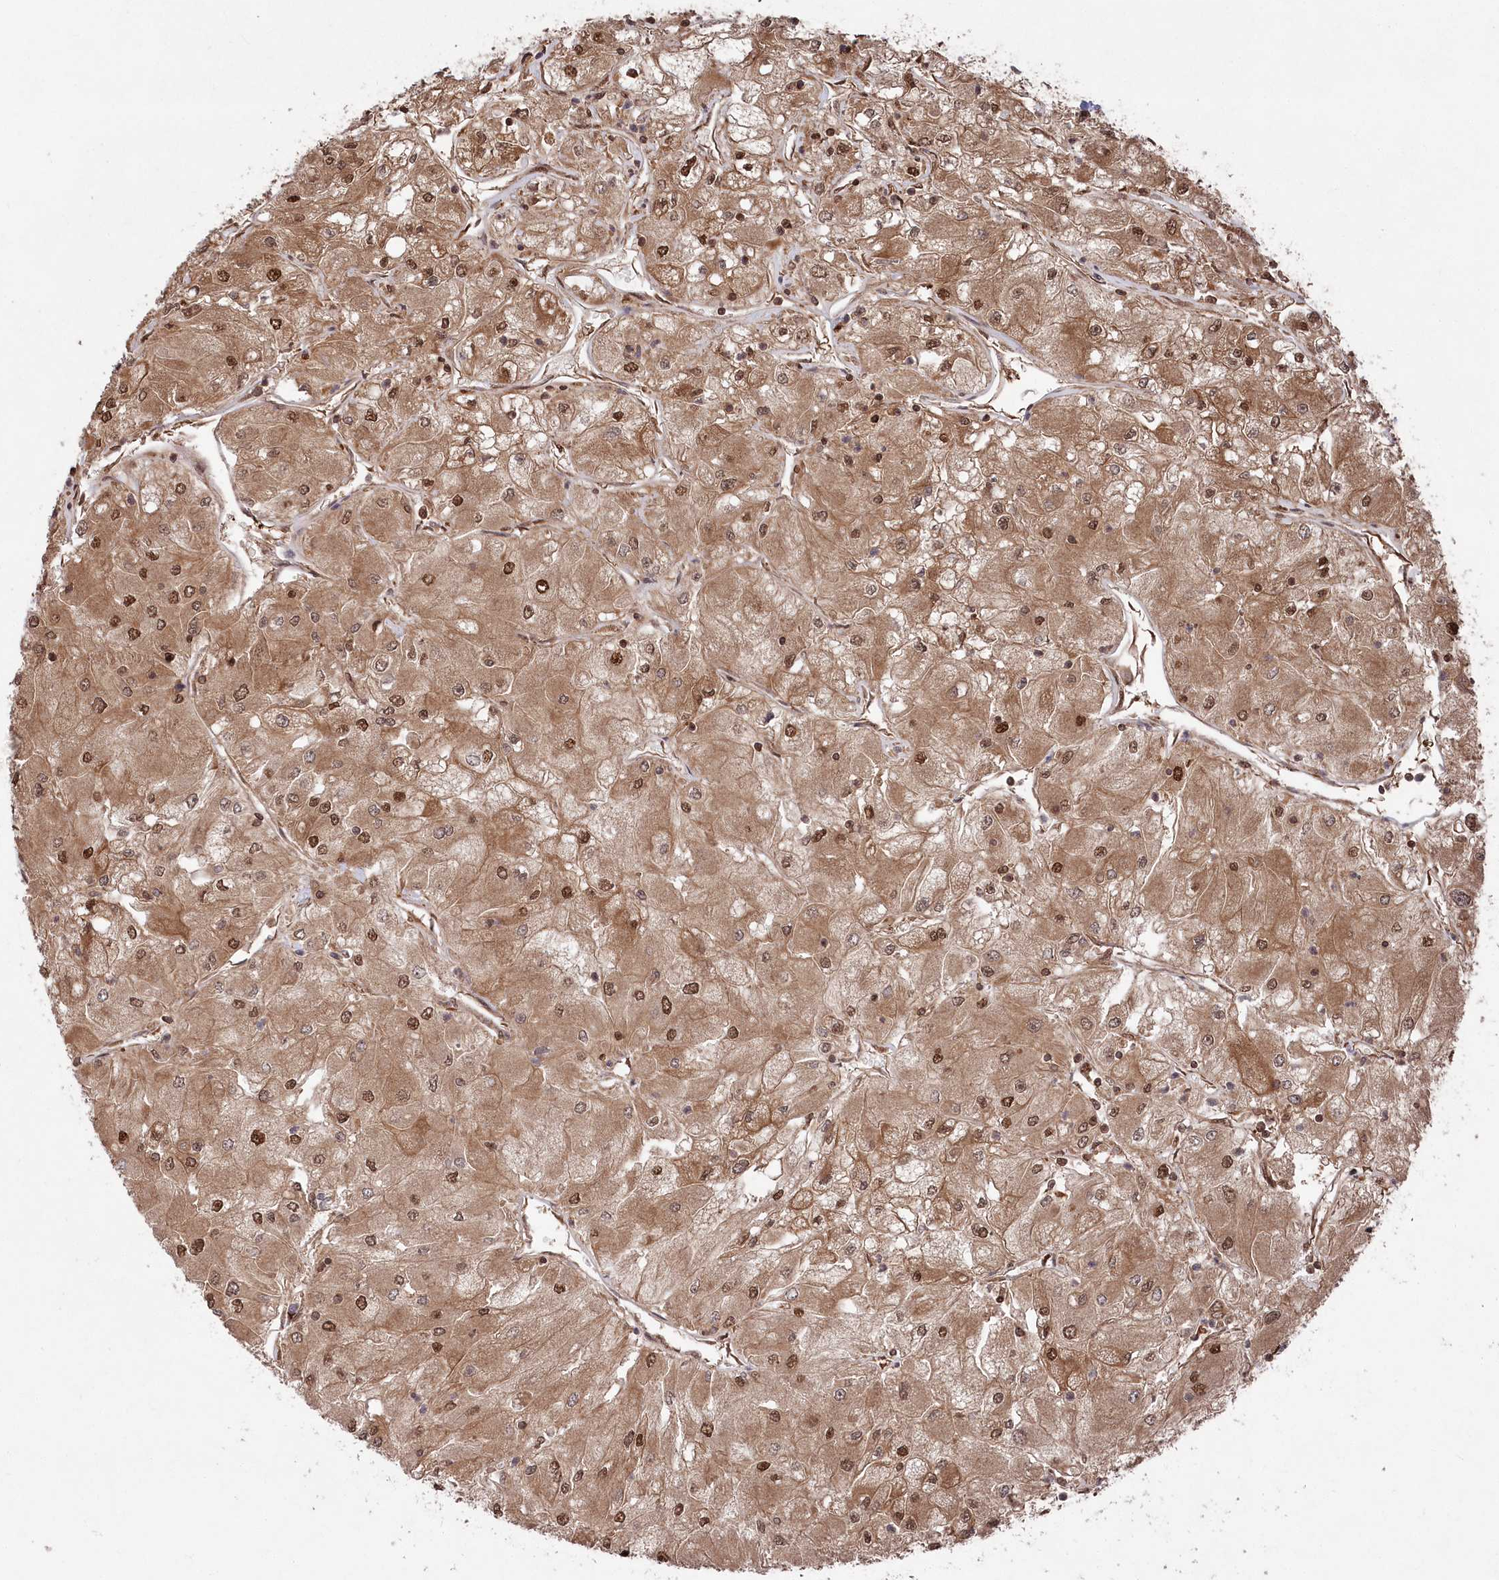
{"staining": {"intensity": "moderate", "quantity": ">75%", "location": "cytoplasmic/membranous,nuclear"}, "tissue": "renal cancer", "cell_type": "Tumor cells", "image_type": "cancer", "snomed": [{"axis": "morphology", "description": "Adenocarcinoma, NOS"}, {"axis": "topography", "description": "Kidney"}], "caption": "Immunohistochemistry micrograph of renal cancer stained for a protein (brown), which shows medium levels of moderate cytoplasmic/membranous and nuclear positivity in about >75% of tumor cells.", "gene": "PSMA1", "patient": {"sex": "male", "age": 80}}